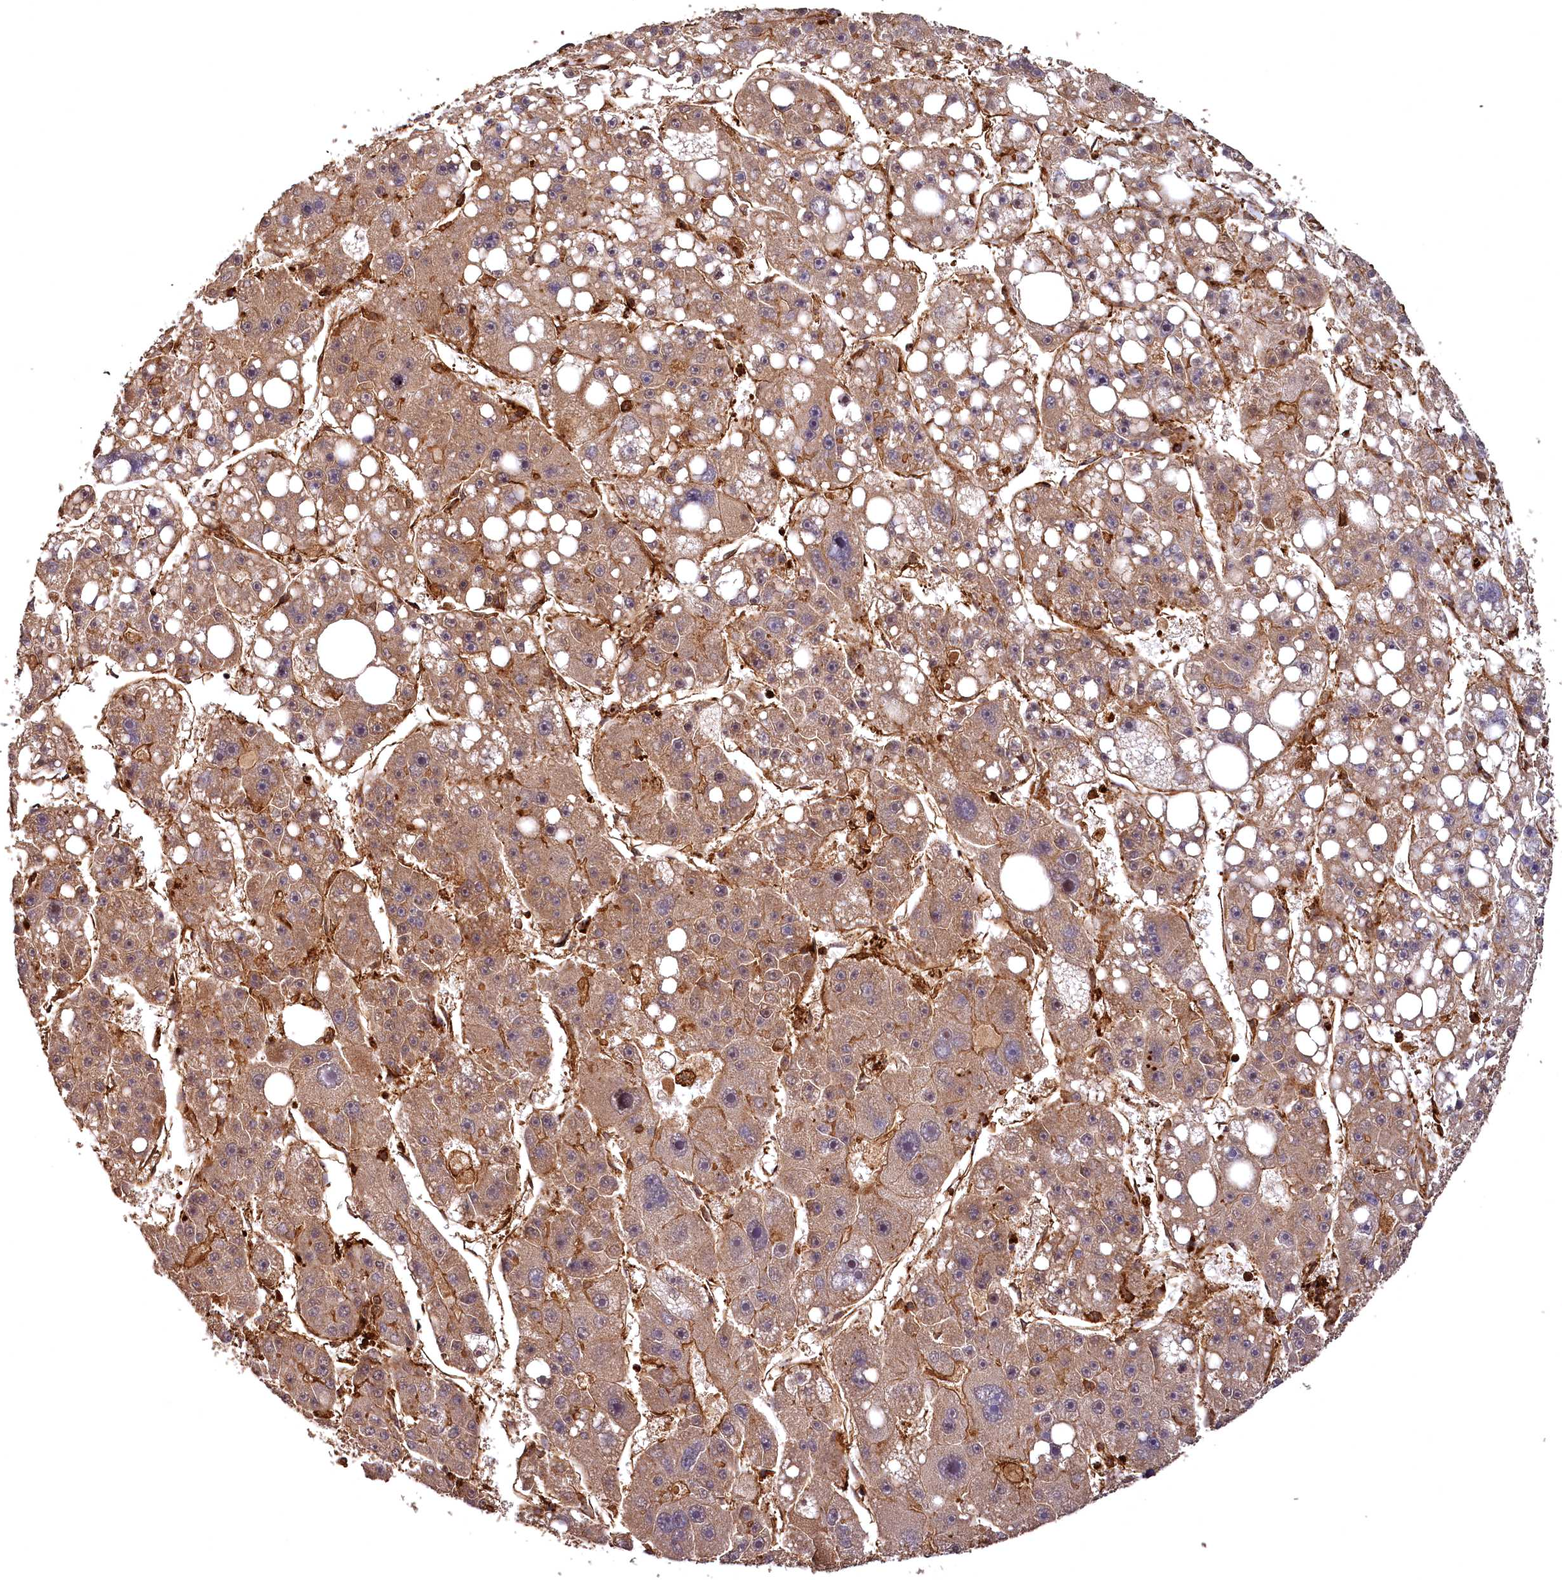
{"staining": {"intensity": "moderate", "quantity": ">75%", "location": "cytoplasmic/membranous"}, "tissue": "liver cancer", "cell_type": "Tumor cells", "image_type": "cancer", "snomed": [{"axis": "morphology", "description": "Carcinoma, Hepatocellular, NOS"}, {"axis": "topography", "description": "Liver"}], "caption": "An image showing moderate cytoplasmic/membranous staining in approximately >75% of tumor cells in liver hepatocellular carcinoma, as visualized by brown immunohistochemical staining.", "gene": "STUB1", "patient": {"sex": "female", "age": 61}}